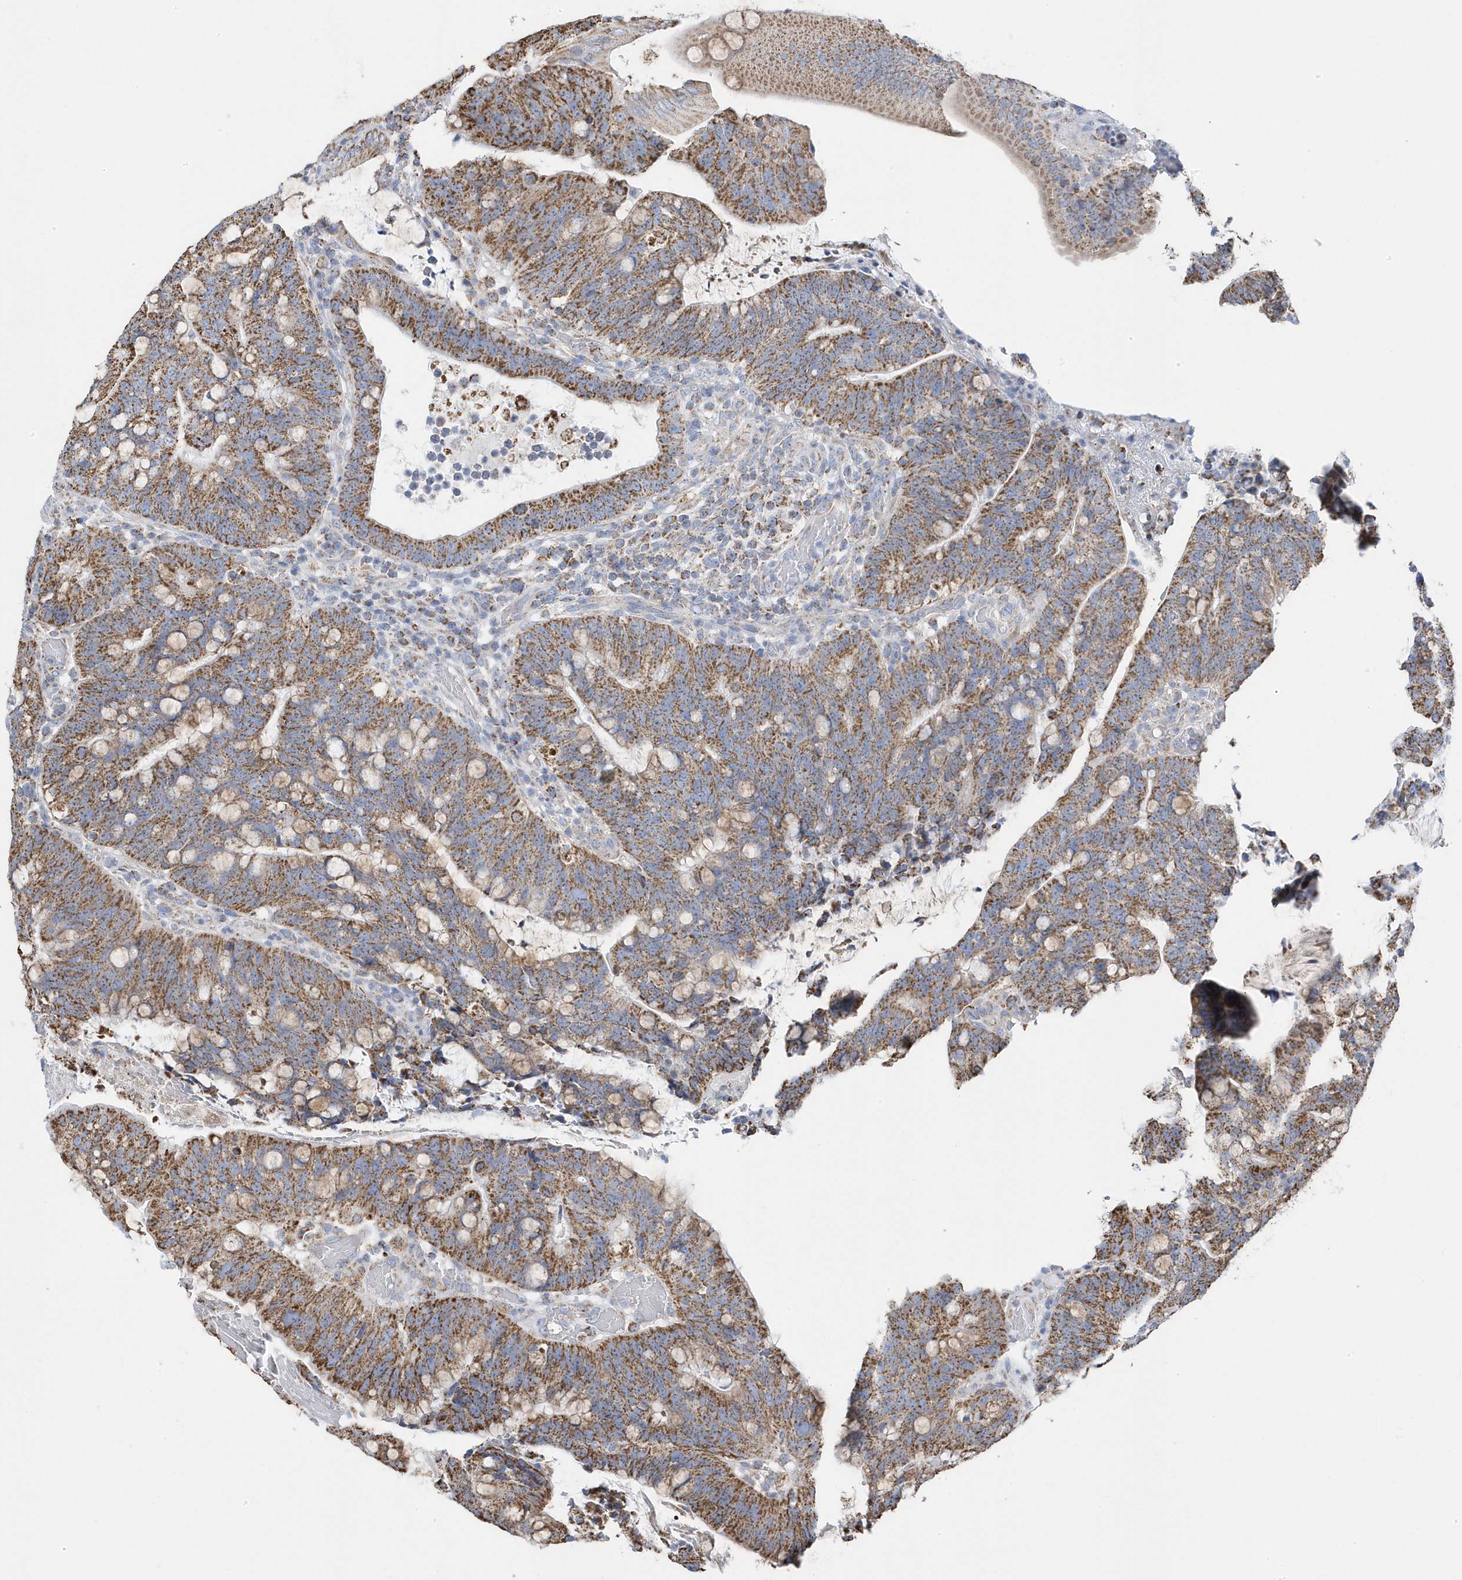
{"staining": {"intensity": "moderate", "quantity": ">75%", "location": "cytoplasmic/membranous"}, "tissue": "colorectal cancer", "cell_type": "Tumor cells", "image_type": "cancer", "snomed": [{"axis": "morphology", "description": "Adenocarcinoma, NOS"}, {"axis": "topography", "description": "Colon"}], "caption": "Immunohistochemical staining of human adenocarcinoma (colorectal) exhibits medium levels of moderate cytoplasmic/membranous positivity in approximately >75% of tumor cells.", "gene": "GTPBP8", "patient": {"sex": "female", "age": 66}}